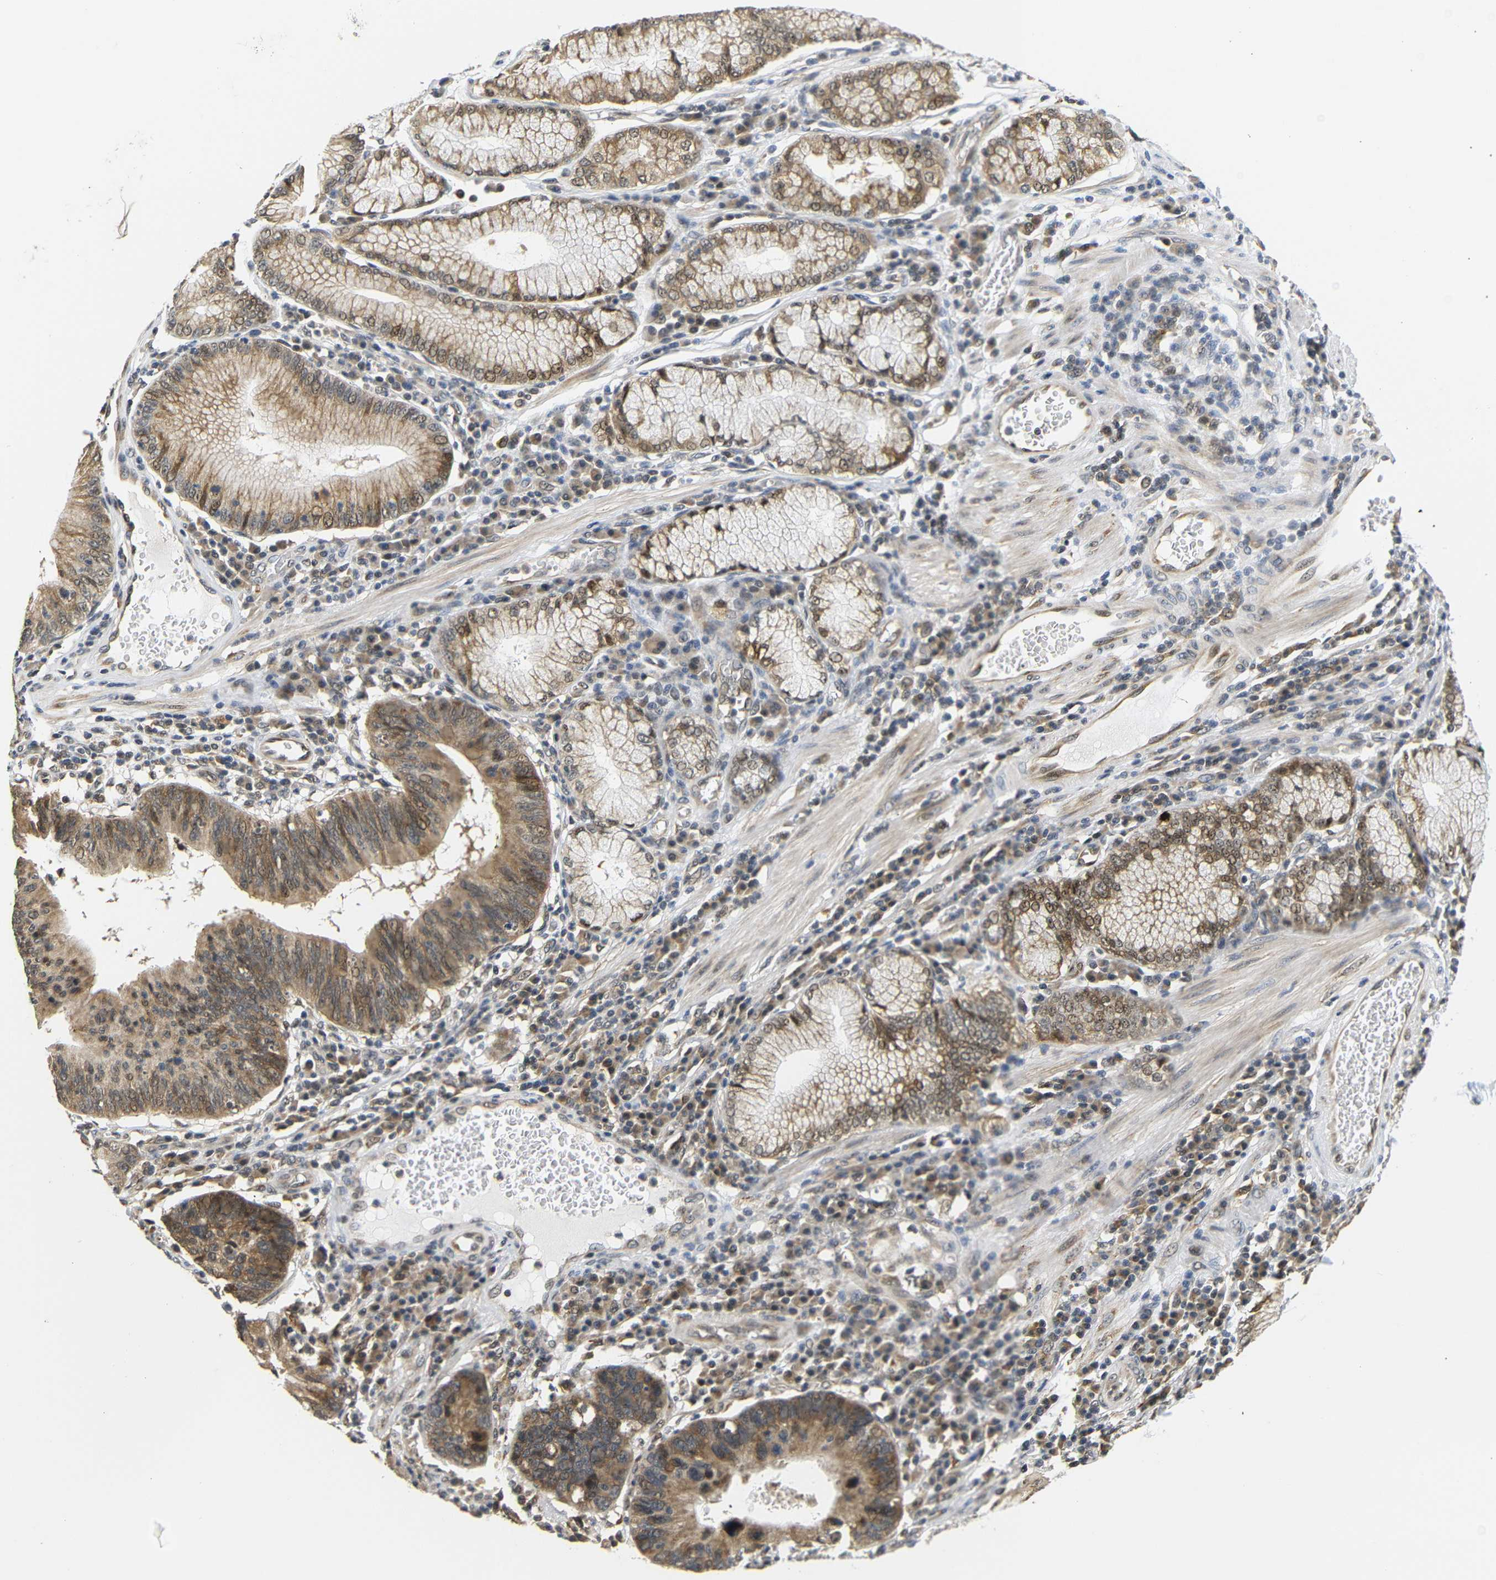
{"staining": {"intensity": "moderate", "quantity": ">75%", "location": "cytoplasmic/membranous,nuclear"}, "tissue": "stomach cancer", "cell_type": "Tumor cells", "image_type": "cancer", "snomed": [{"axis": "morphology", "description": "Adenocarcinoma, NOS"}, {"axis": "topography", "description": "Stomach"}], "caption": "The immunohistochemical stain labels moderate cytoplasmic/membranous and nuclear staining in tumor cells of stomach cancer (adenocarcinoma) tissue.", "gene": "GJA5", "patient": {"sex": "male", "age": 59}}